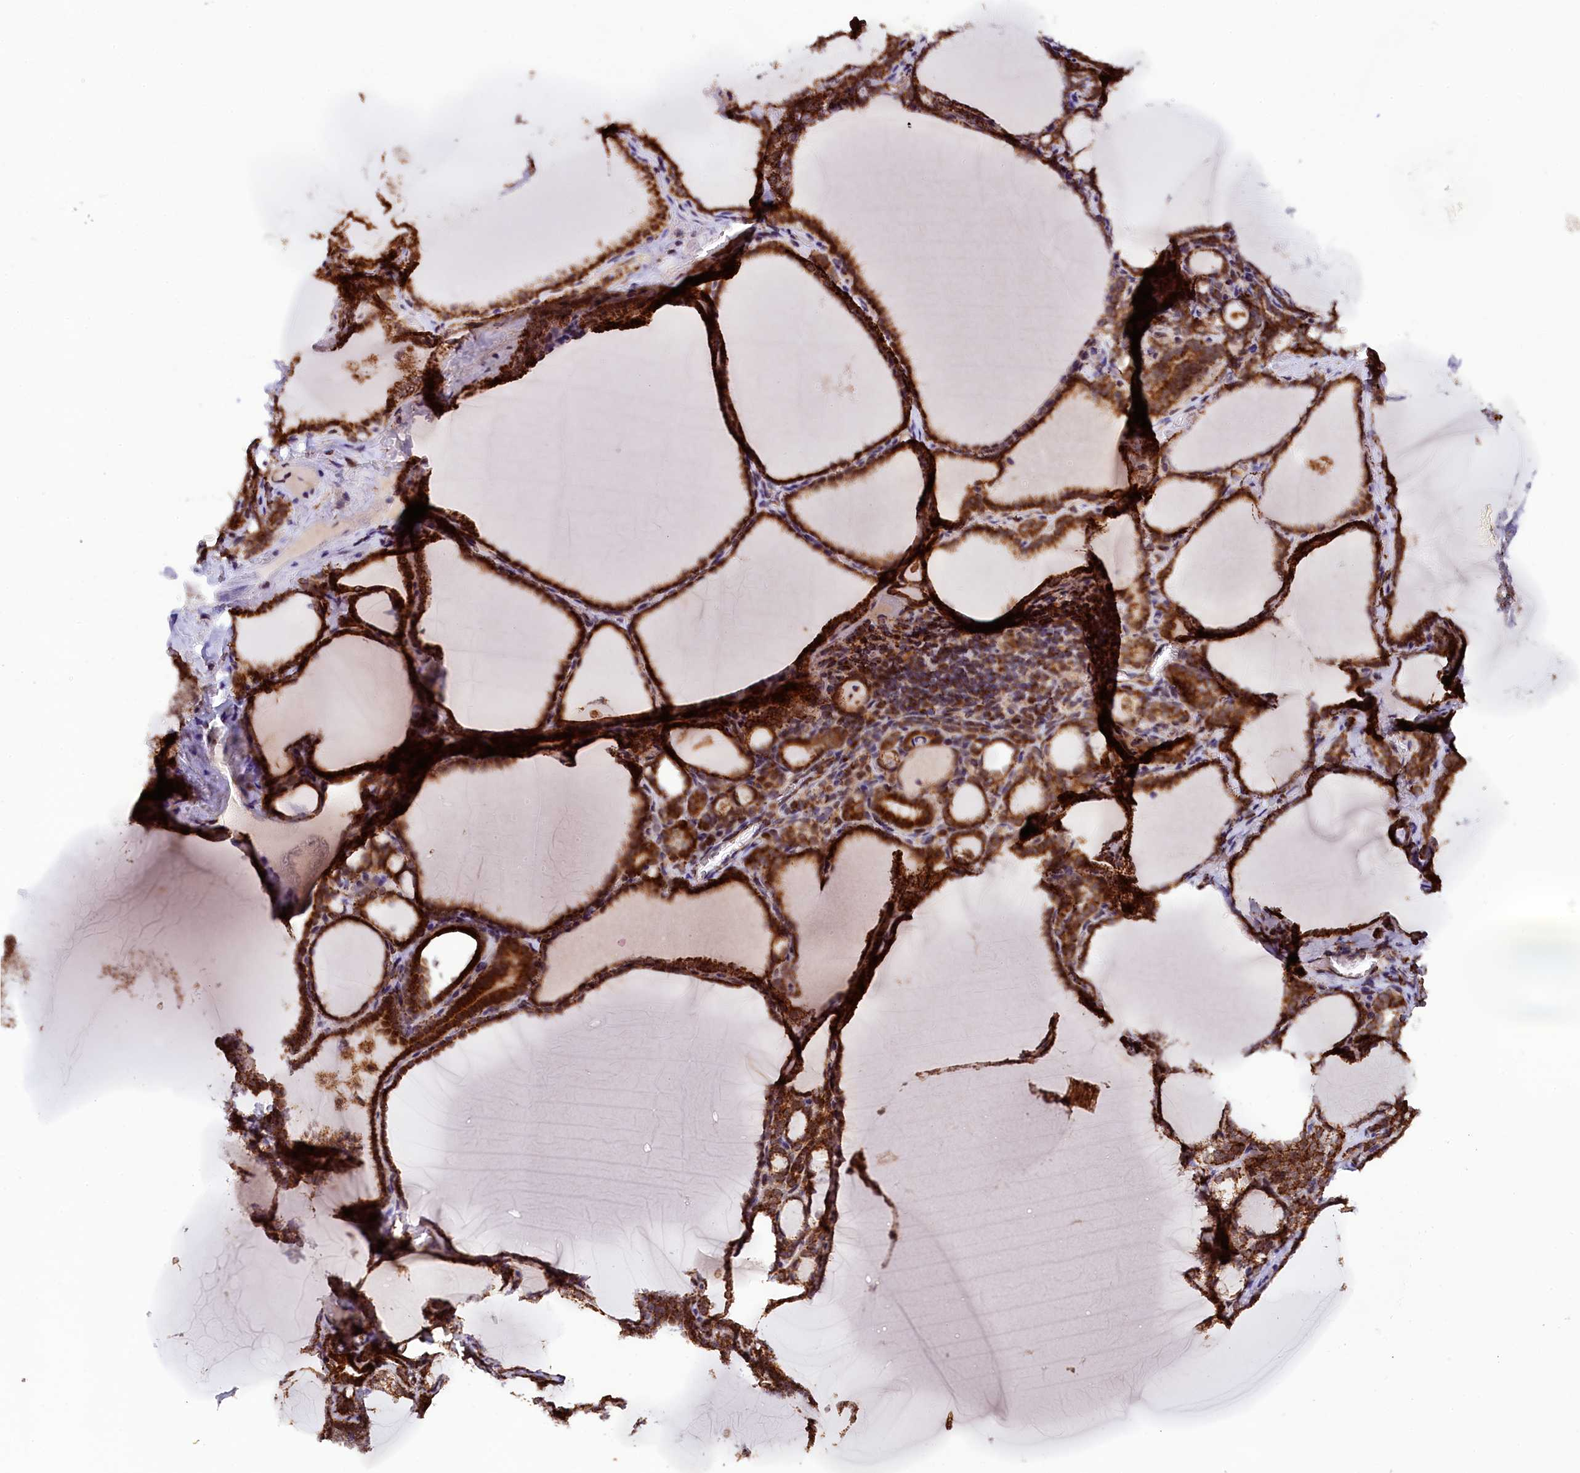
{"staining": {"intensity": "strong", "quantity": ">75%", "location": "cytoplasmic/membranous"}, "tissue": "thyroid gland", "cell_type": "Glandular cells", "image_type": "normal", "snomed": [{"axis": "morphology", "description": "Normal tissue, NOS"}, {"axis": "topography", "description": "Thyroid gland"}], "caption": "The photomicrograph exhibits immunohistochemical staining of benign thyroid gland. There is strong cytoplasmic/membranous staining is identified in about >75% of glandular cells. (brown staining indicates protein expression, while blue staining denotes nuclei).", "gene": "KLC2", "patient": {"sex": "female", "age": 39}}